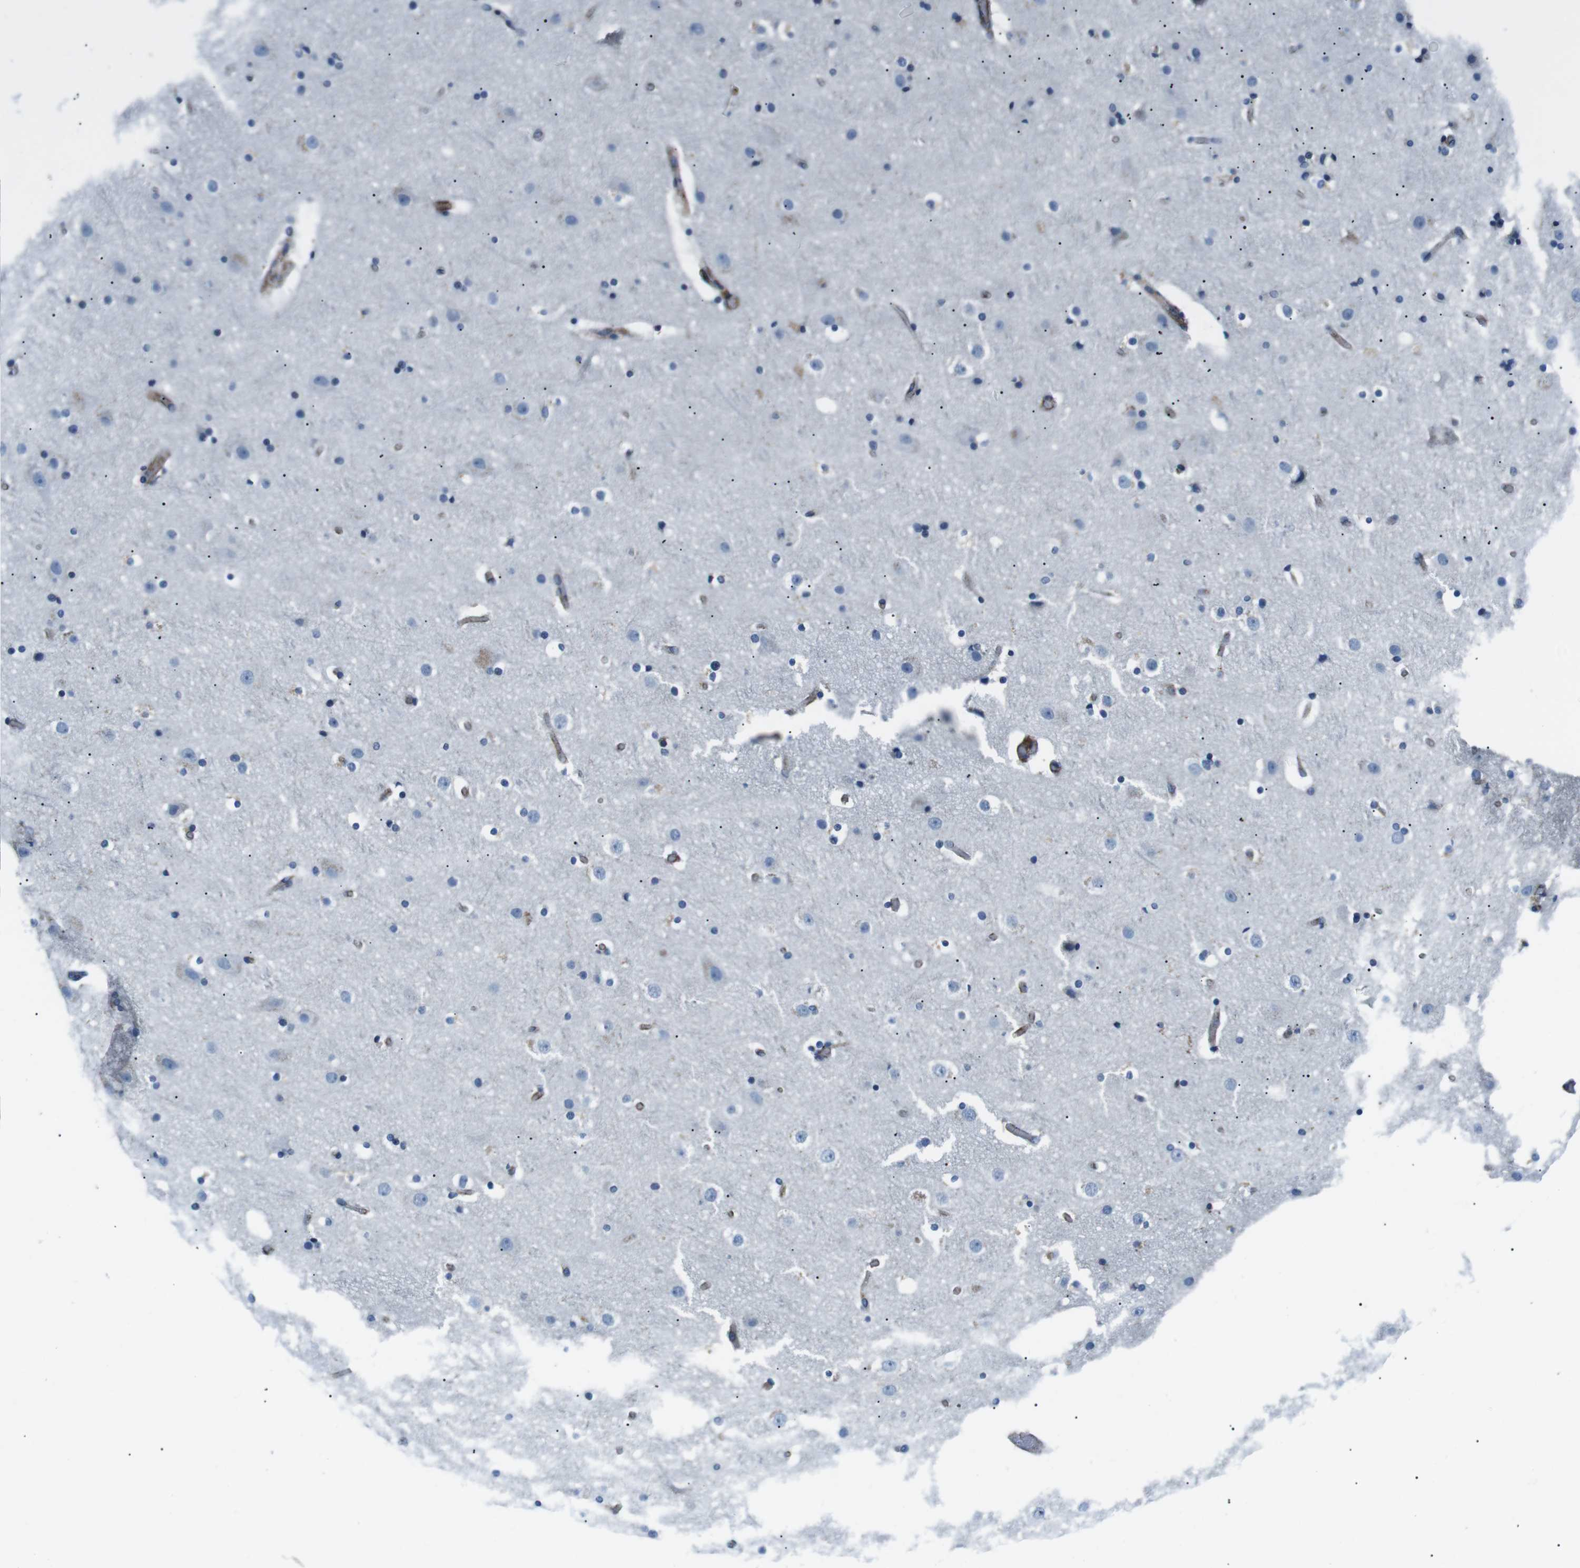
{"staining": {"intensity": "moderate", "quantity": "25%-75%", "location": "cytoplasmic/membranous"}, "tissue": "cerebral cortex", "cell_type": "Endothelial cells", "image_type": "normal", "snomed": [{"axis": "morphology", "description": "Normal tissue, NOS"}, {"axis": "topography", "description": "Cerebral cortex"}], "caption": "IHC (DAB) staining of unremarkable cerebral cortex displays moderate cytoplasmic/membranous protein staining in approximately 25%-75% of endothelial cells.", "gene": "CSF2RA", "patient": {"sex": "female", "age": 54}}